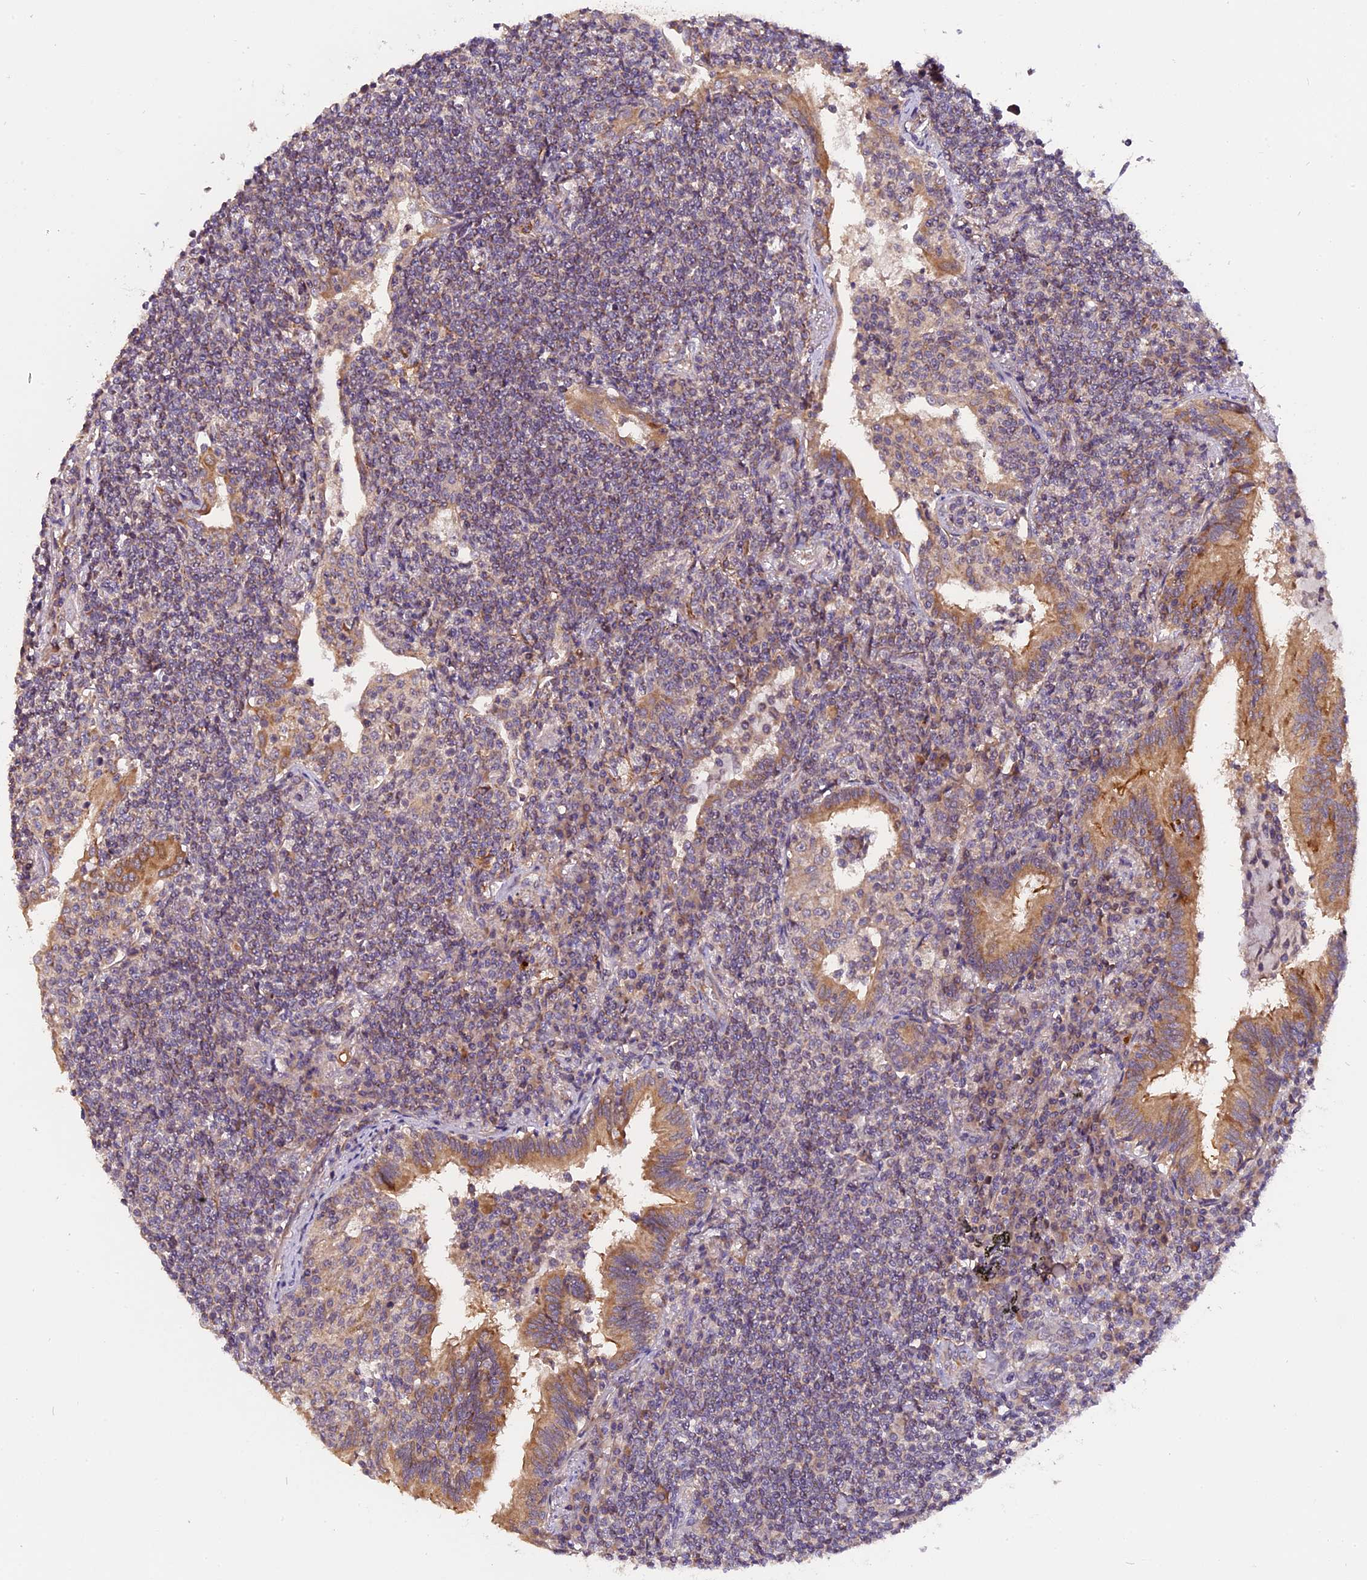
{"staining": {"intensity": "weak", "quantity": "25%-75%", "location": "cytoplasmic/membranous"}, "tissue": "lymphoma", "cell_type": "Tumor cells", "image_type": "cancer", "snomed": [{"axis": "morphology", "description": "Malignant lymphoma, non-Hodgkin's type, Low grade"}, {"axis": "topography", "description": "Lung"}], "caption": "High-power microscopy captured an IHC micrograph of lymphoma, revealing weak cytoplasmic/membranous staining in about 25%-75% of tumor cells.", "gene": "TRMT1", "patient": {"sex": "female", "age": 71}}